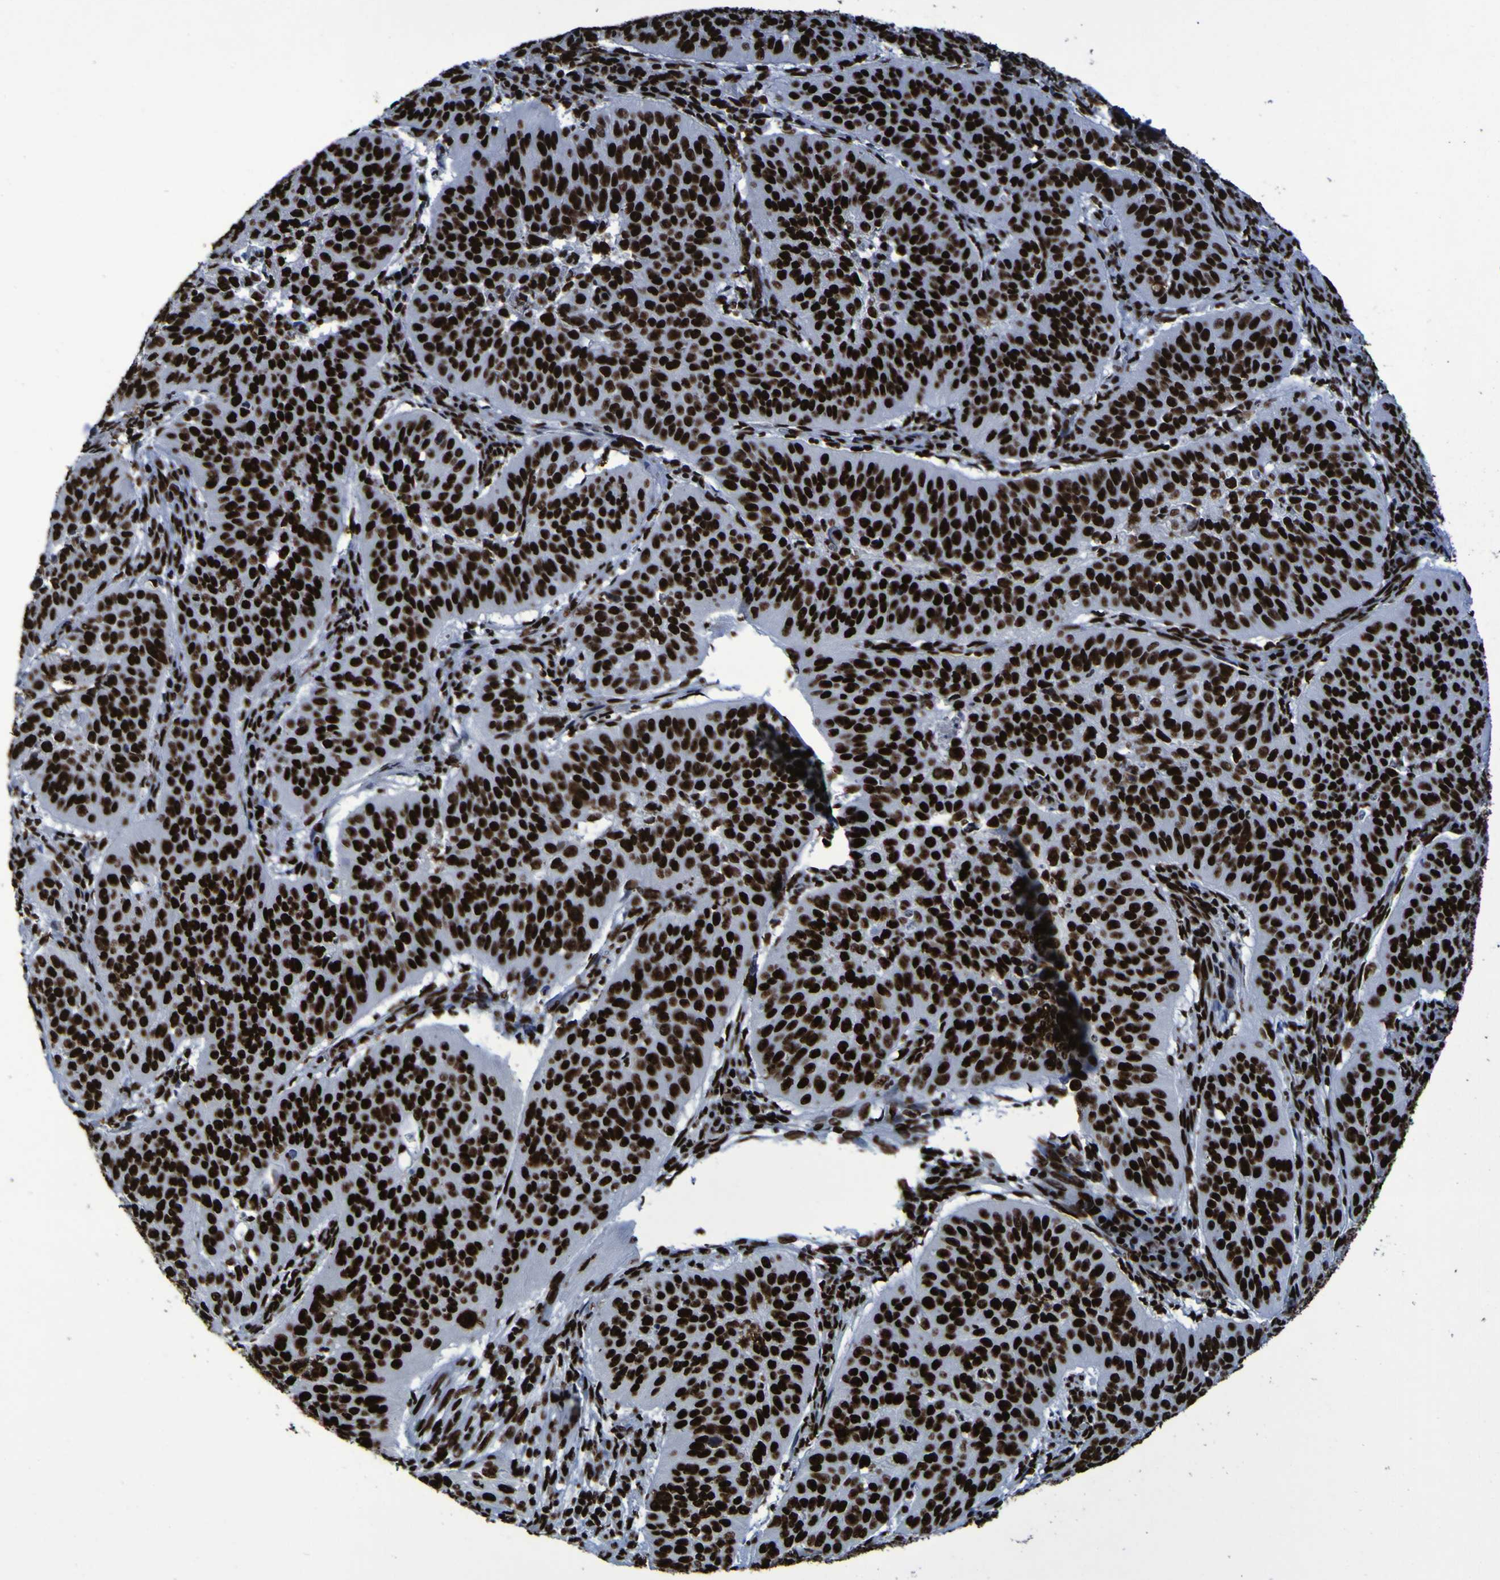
{"staining": {"intensity": "strong", "quantity": ">75%", "location": "nuclear"}, "tissue": "cervical cancer", "cell_type": "Tumor cells", "image_type": "cancer", "snomed": [{"axis": "morphology", "description": "Normal tissue, NOS"}, {"axis": "morphology", "description": "Squamous cell carcinoma, NOS"}, {"axis": "topography", "description": "Cervix"}], "caption": "Squamous cell carcinoma (cervical) stained for a protein demonstrates strong nuclear positivity in tumor cells. The protein of interest is stained brown, and the nuclei are stained in blue (DAB (3,3'-diaminobenzidine) IHC with brightfield microscopy, high magnification).", "gene": "NPM1", "patient": {"sex": "female", "age": 39}}